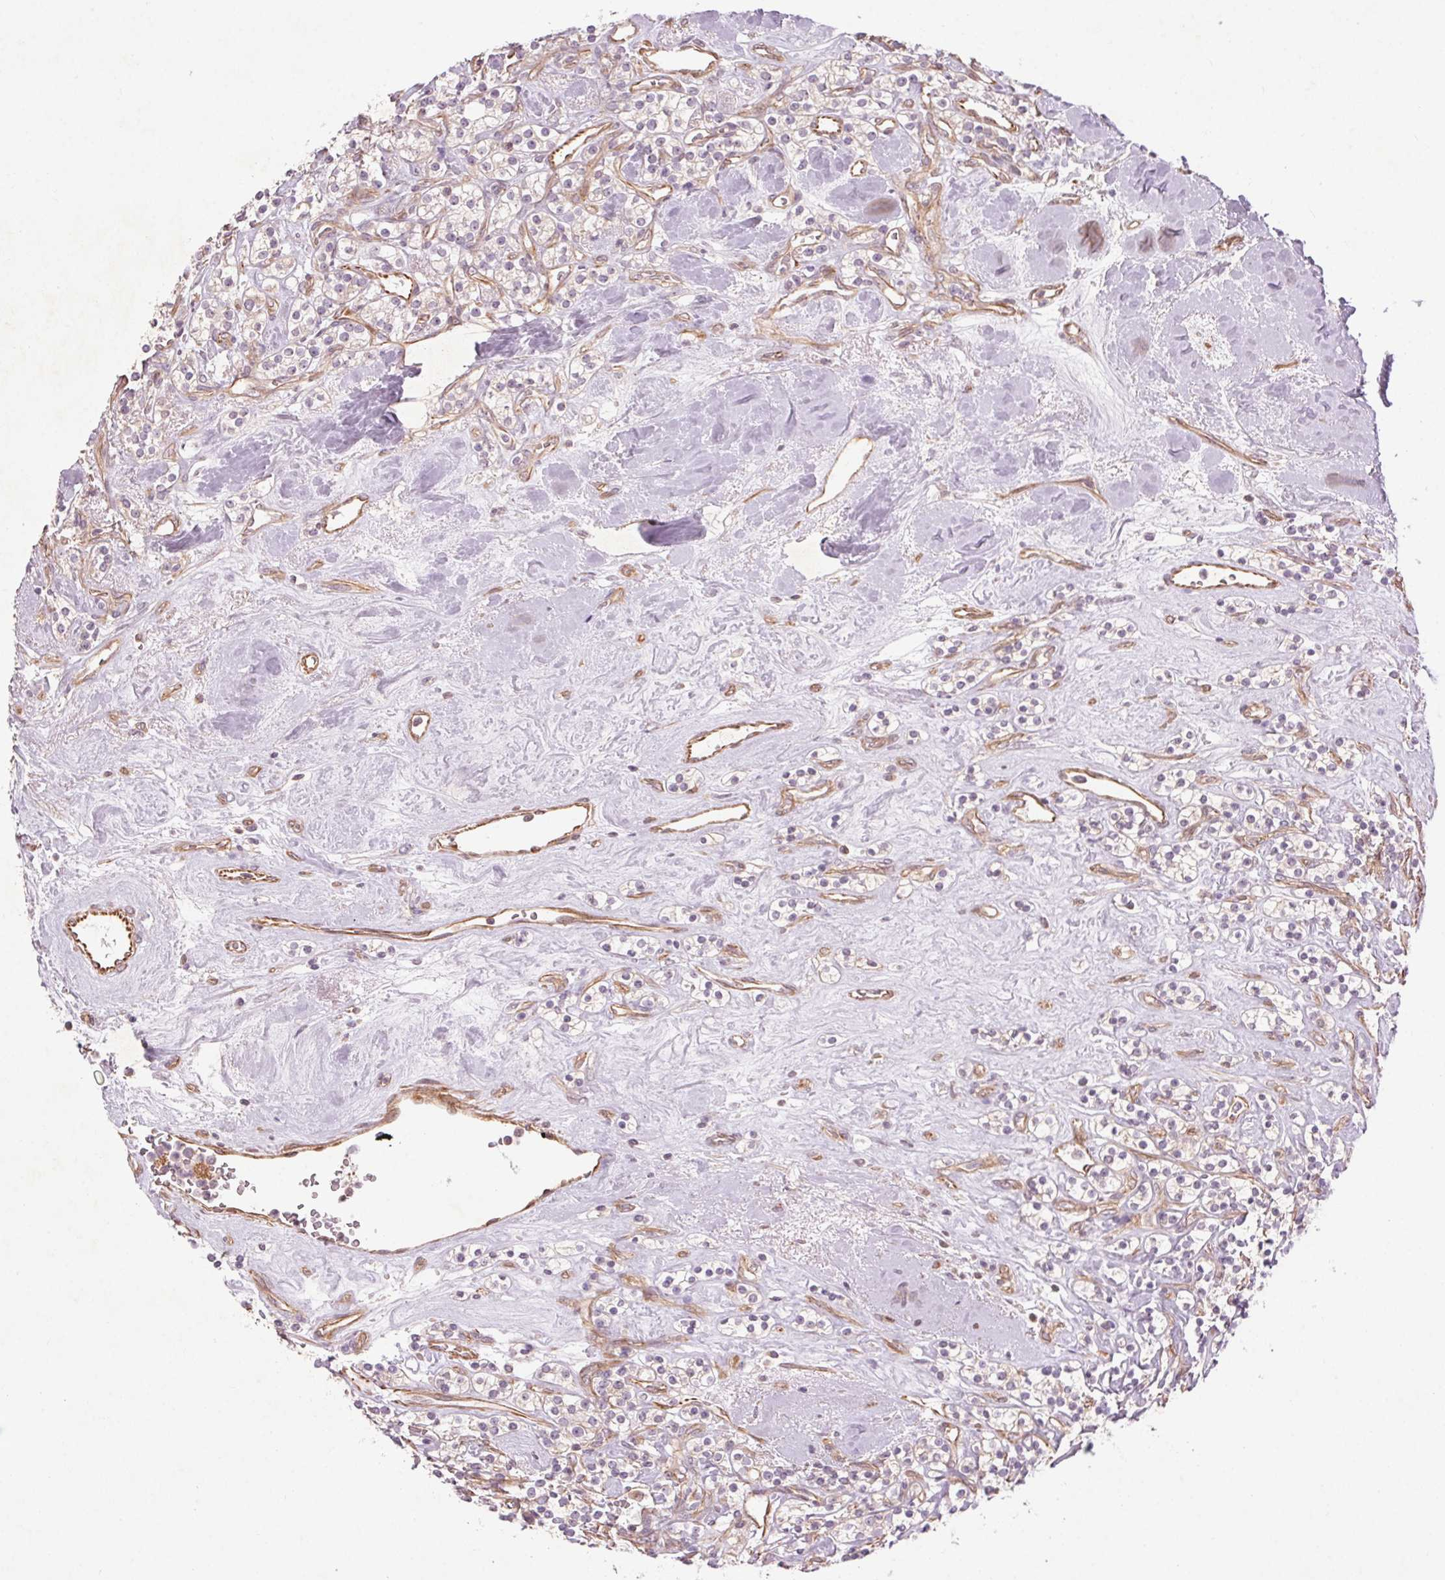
{"staining": {"intensity": "negative", "quantity": "none", "location": "none"}, "tissue": "renal cancer", "cell_type": "Tumor cells", "image_type": "cancer", "snomed": [{"axis": "morphology", "description": "Adenocarcinoma, NOS"}, {"axis": "topography", "description": "Kidney"}], "caption": "Immunohistochemical staining of human adenocarcinoma (renal) shows no significant positivity in tumor cells.", "gene": "CCSER1", "patient": {"sex": "male", "age": 77}}